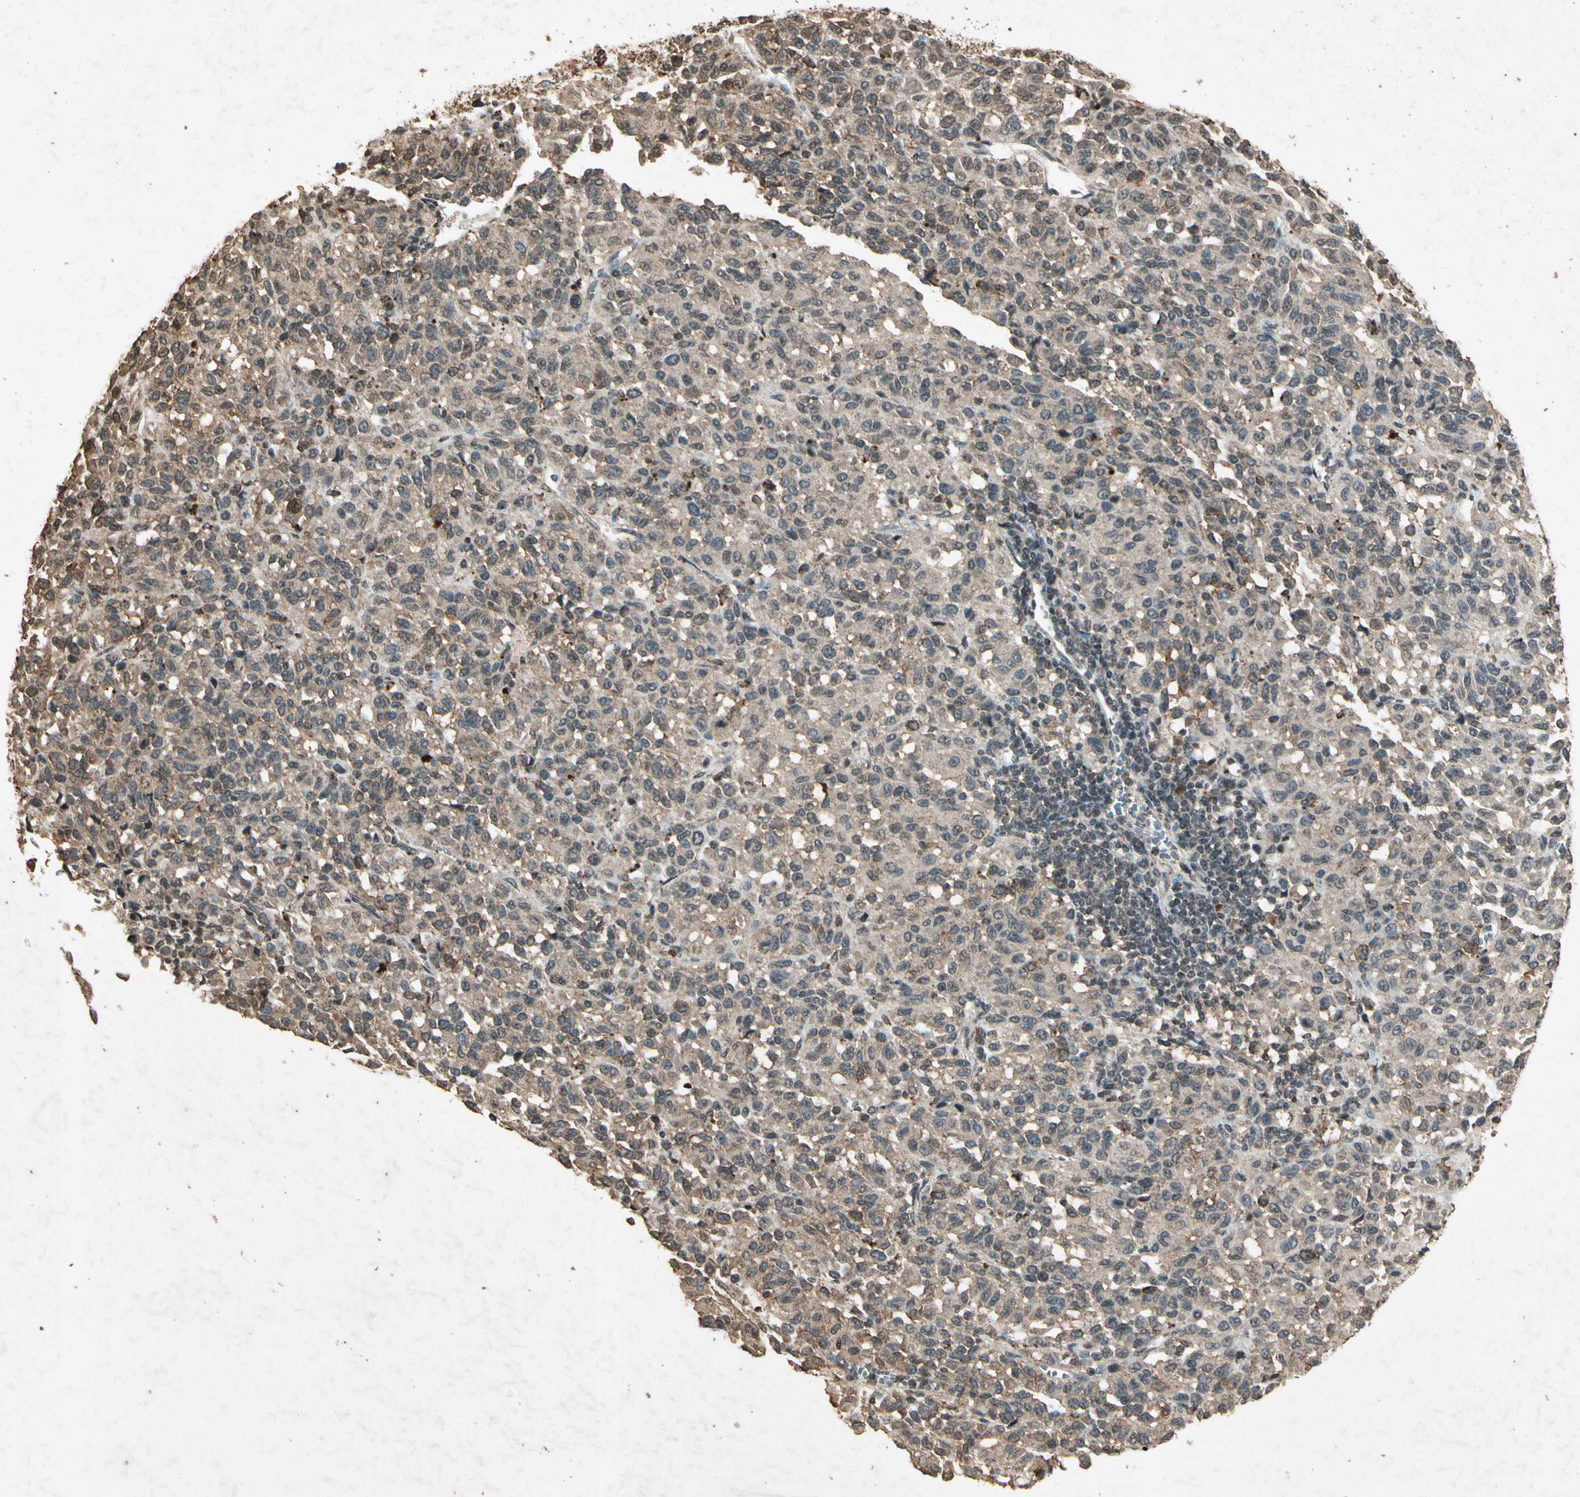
{"staining": {"intensity": "moderate", "quantity": ">75%", "location": "cytoplasmic/membranous"}, "tissue": "melanoma", "cell_type": "Tumor cells", "image_type": "cancer", "snomed": [{"axis": "morphology", "description": "Malignant melanoma, Metastatic site"}, {"axis": "topography", "description": "Lung"}], "caption": "Protein staining shows moderate cytoplasmic/membranous staining in approximately >75% of tumor cells in malignant melanoma (metastatic site).", "gene": "GC", "patient": {"sex": "male", "age": 64}}